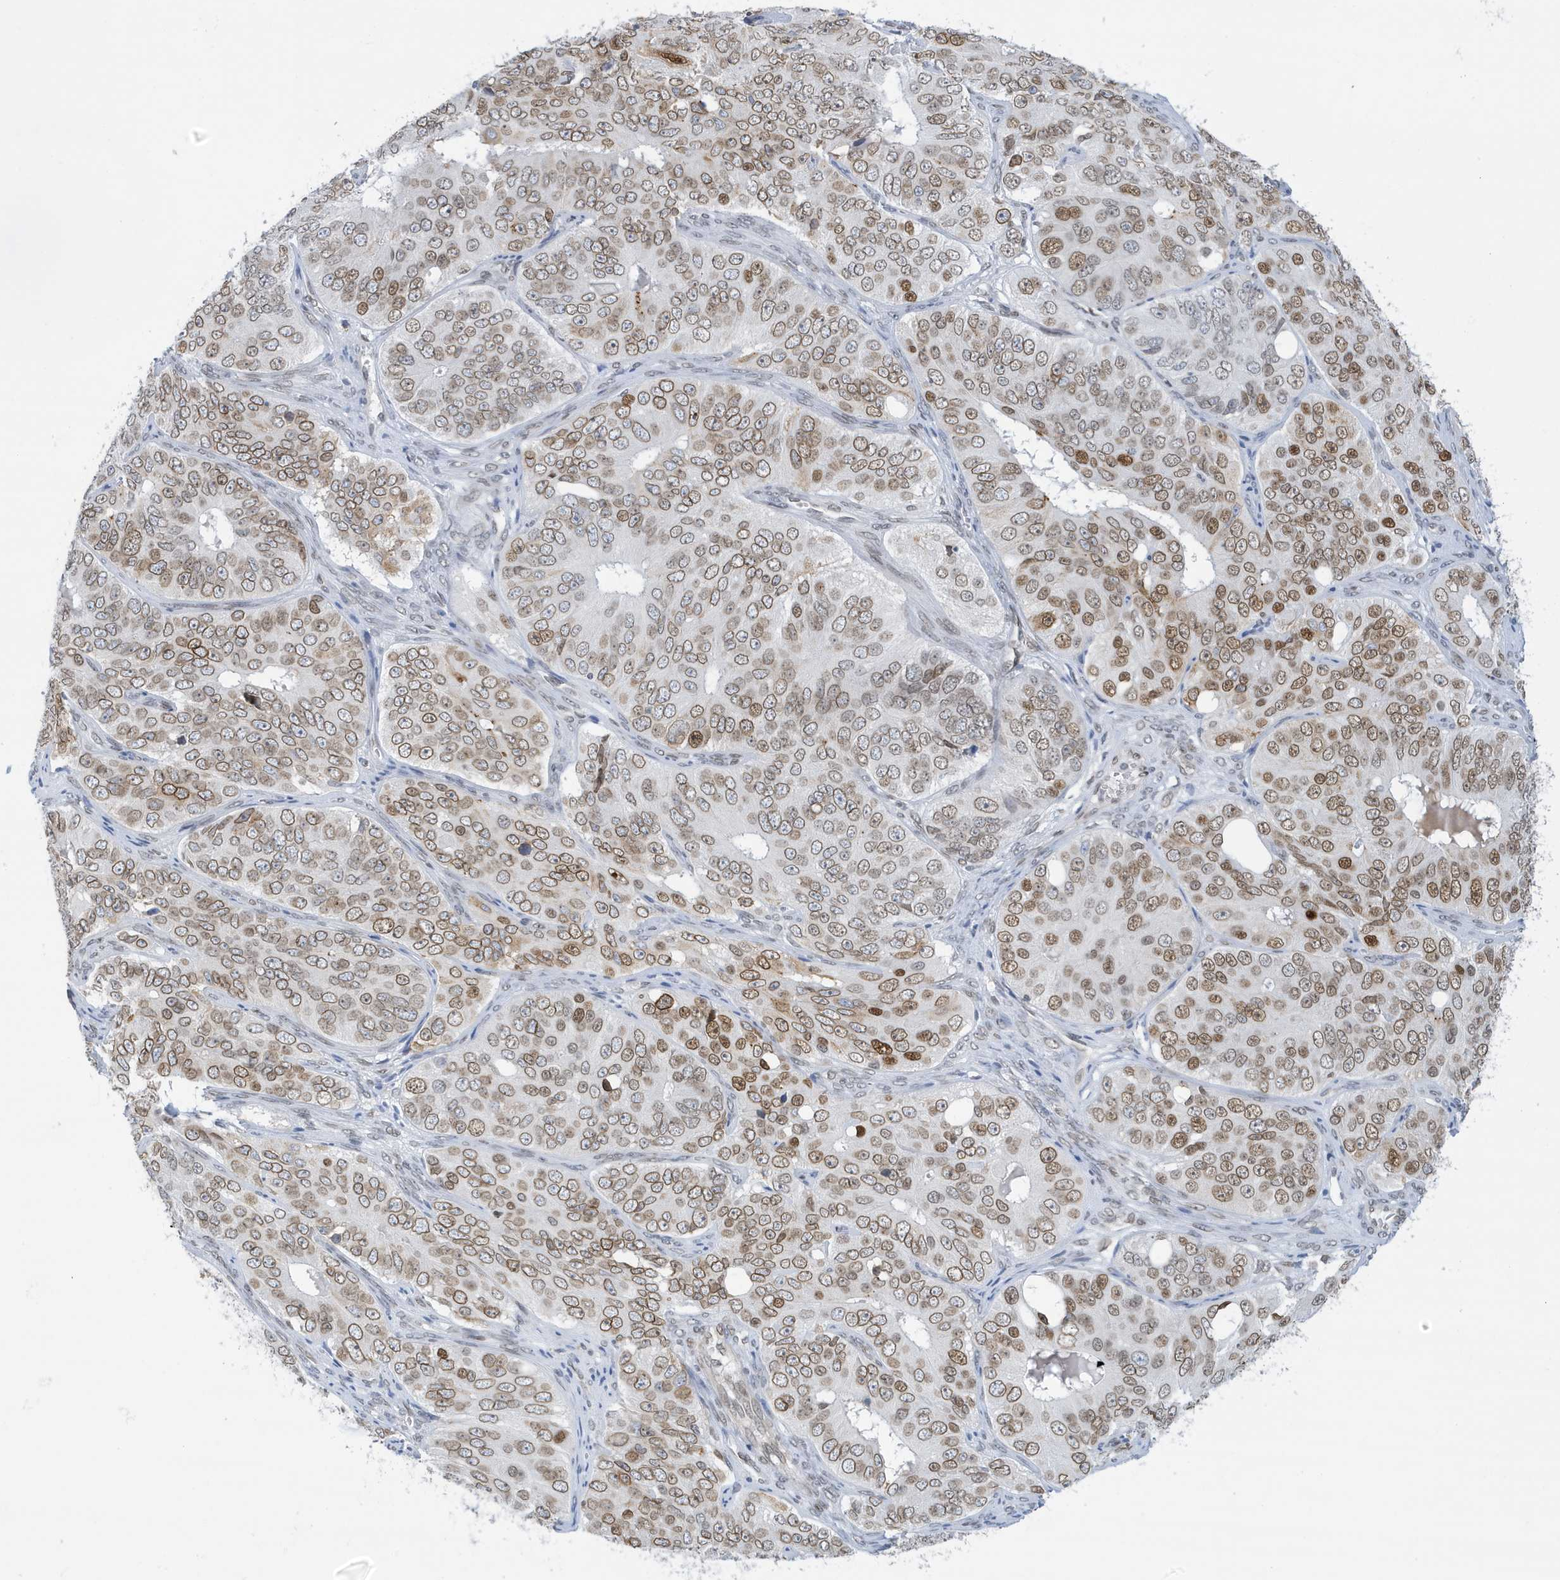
{"staining": {"intensity": "moderate", "quantity": ">75%", "location": "cytoplasmic/membranous,nuclear"}, "tissue": "ovarian cancer", "cell_type": "Tumor cells", "image_type": "cancer", "snomed": [{"axis": "morphology", "description": "Carcinoma, endometroid"}, {"axis": "topography", "description": "Ovary"}], "caption": "Immunohistochemistry staining of ovarian endometroid carcinoma, which reveals medium levels of moderate cytoplasmic/membranous and nuclear staining in about >75% of tumor cells indicating moderate cytoplasmic/membranous and nuclear protein expression. The staining was performed using DAB (brown) for protein detection and nuclei were counterstained in hematoxylin (blue).", "gene": "PCYT1A", "patient": {"sex": "female", "age": 51}}